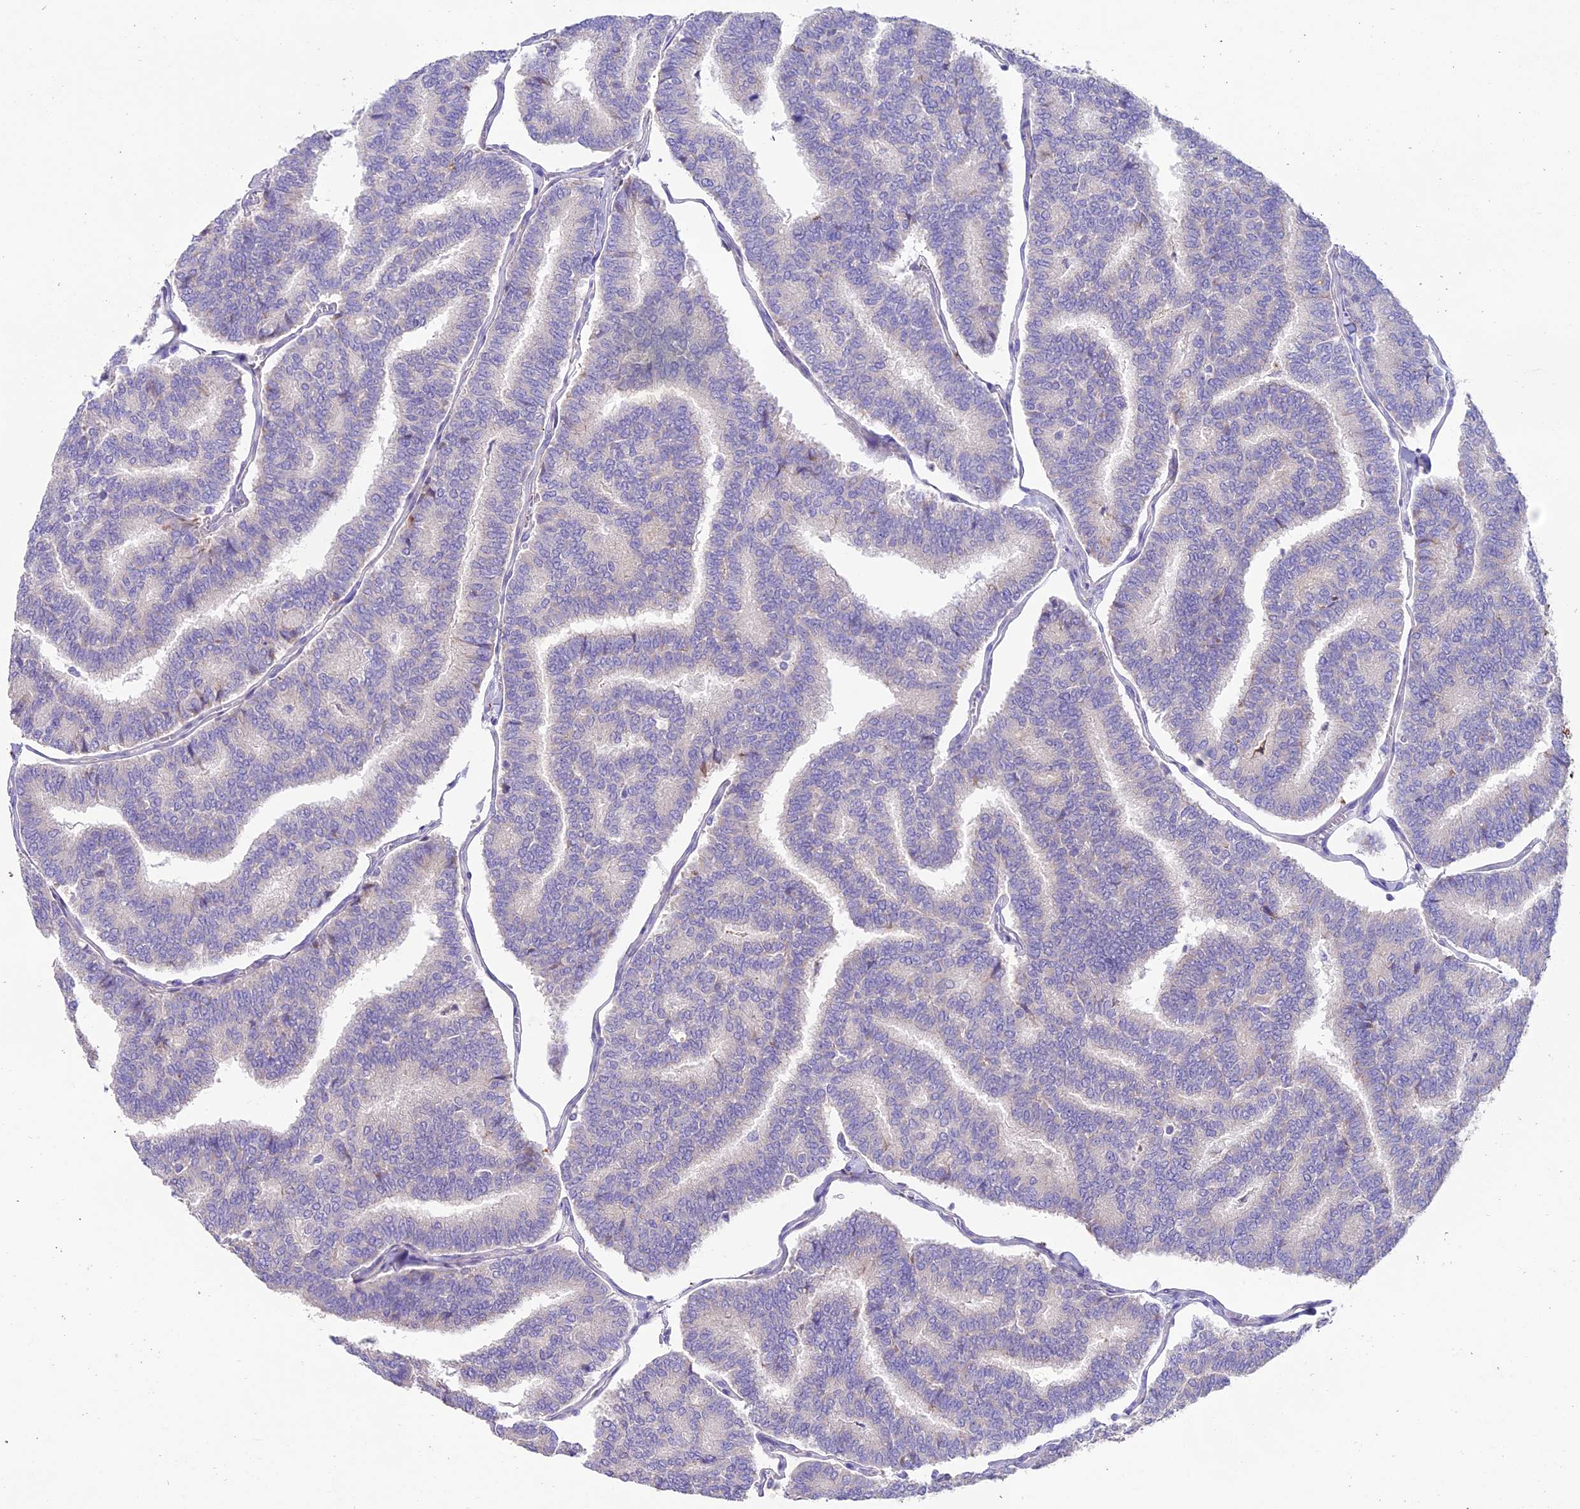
{"staining": {"intensity": "negative", "quantity": "none", "location": "none"}, "tissue": "thyroid cancer", "cell_type": "Tumor cells", "image_type": "cancer", "snomed": [{"axis": "morphology", "description": "Papillary adenocarcinoma, NOS"}, {"axis": "topography", "description": "Thyroid gland"}], "caption": "Tumor cells show no significant protein positivity in papillary adenocarcinoma (thyroid). (DAB IHC visualized using brightfield microscopy, high magnification).", "gene": "CD99L2", "patient": {"sex": "female", "age": 35}}